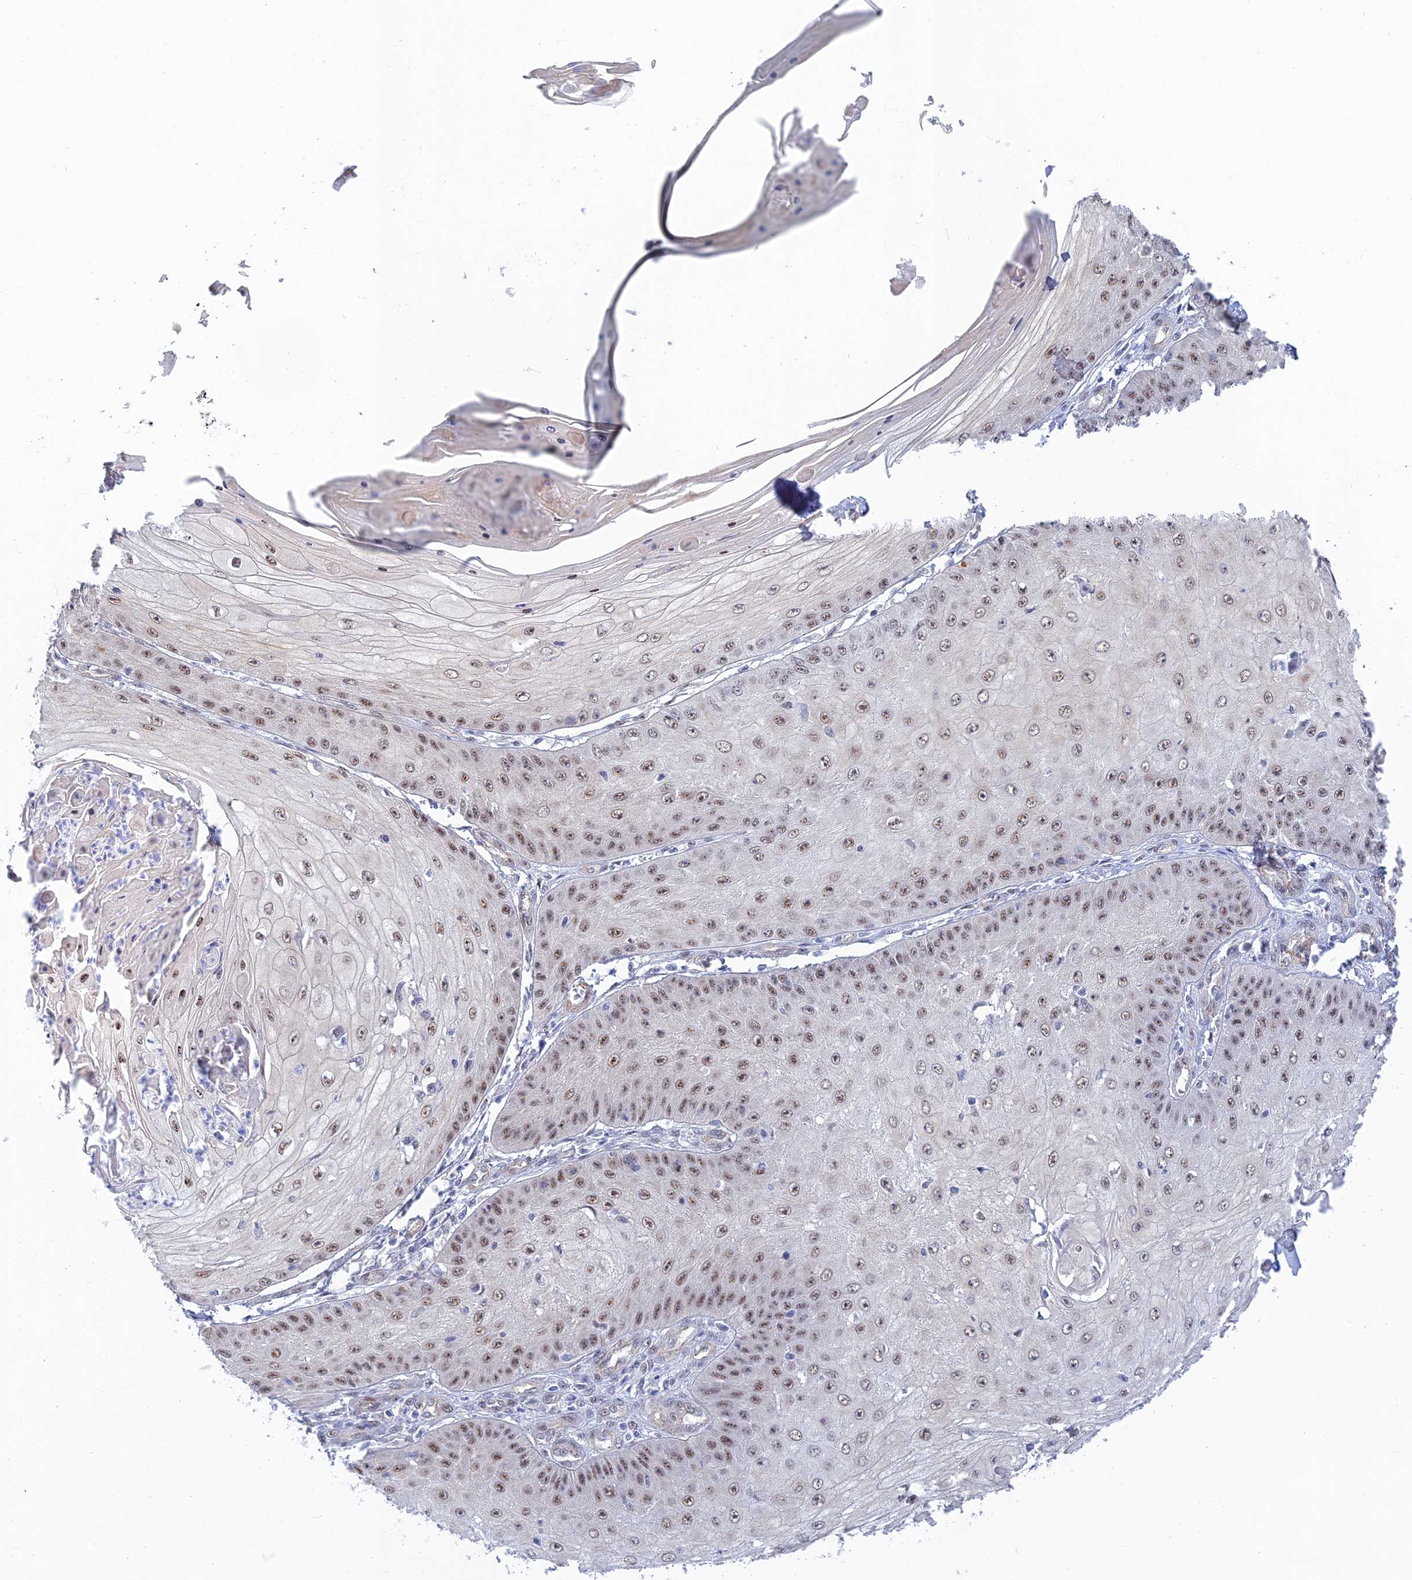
{"staining": {"intensity": "moderate", "quantity": ">75%", "location": "nuclear"}, "tissue": "skin cancer", "cell_type": "Tumor cells", "image_type": "cancer", "snomed": [{"axis": "morphology", "description": "Squamous cell carcinoma, NOS"}, {"axis": "topography", "description": "Skin"}], "caption": "DAB immunohistochemical staining of skin squamous cell carcinoma shows moderate nuclear protein positivity in about >75% of tumor cells.", "gene": "CFAP92", "patient": {"sex": "male", "age": 70}}